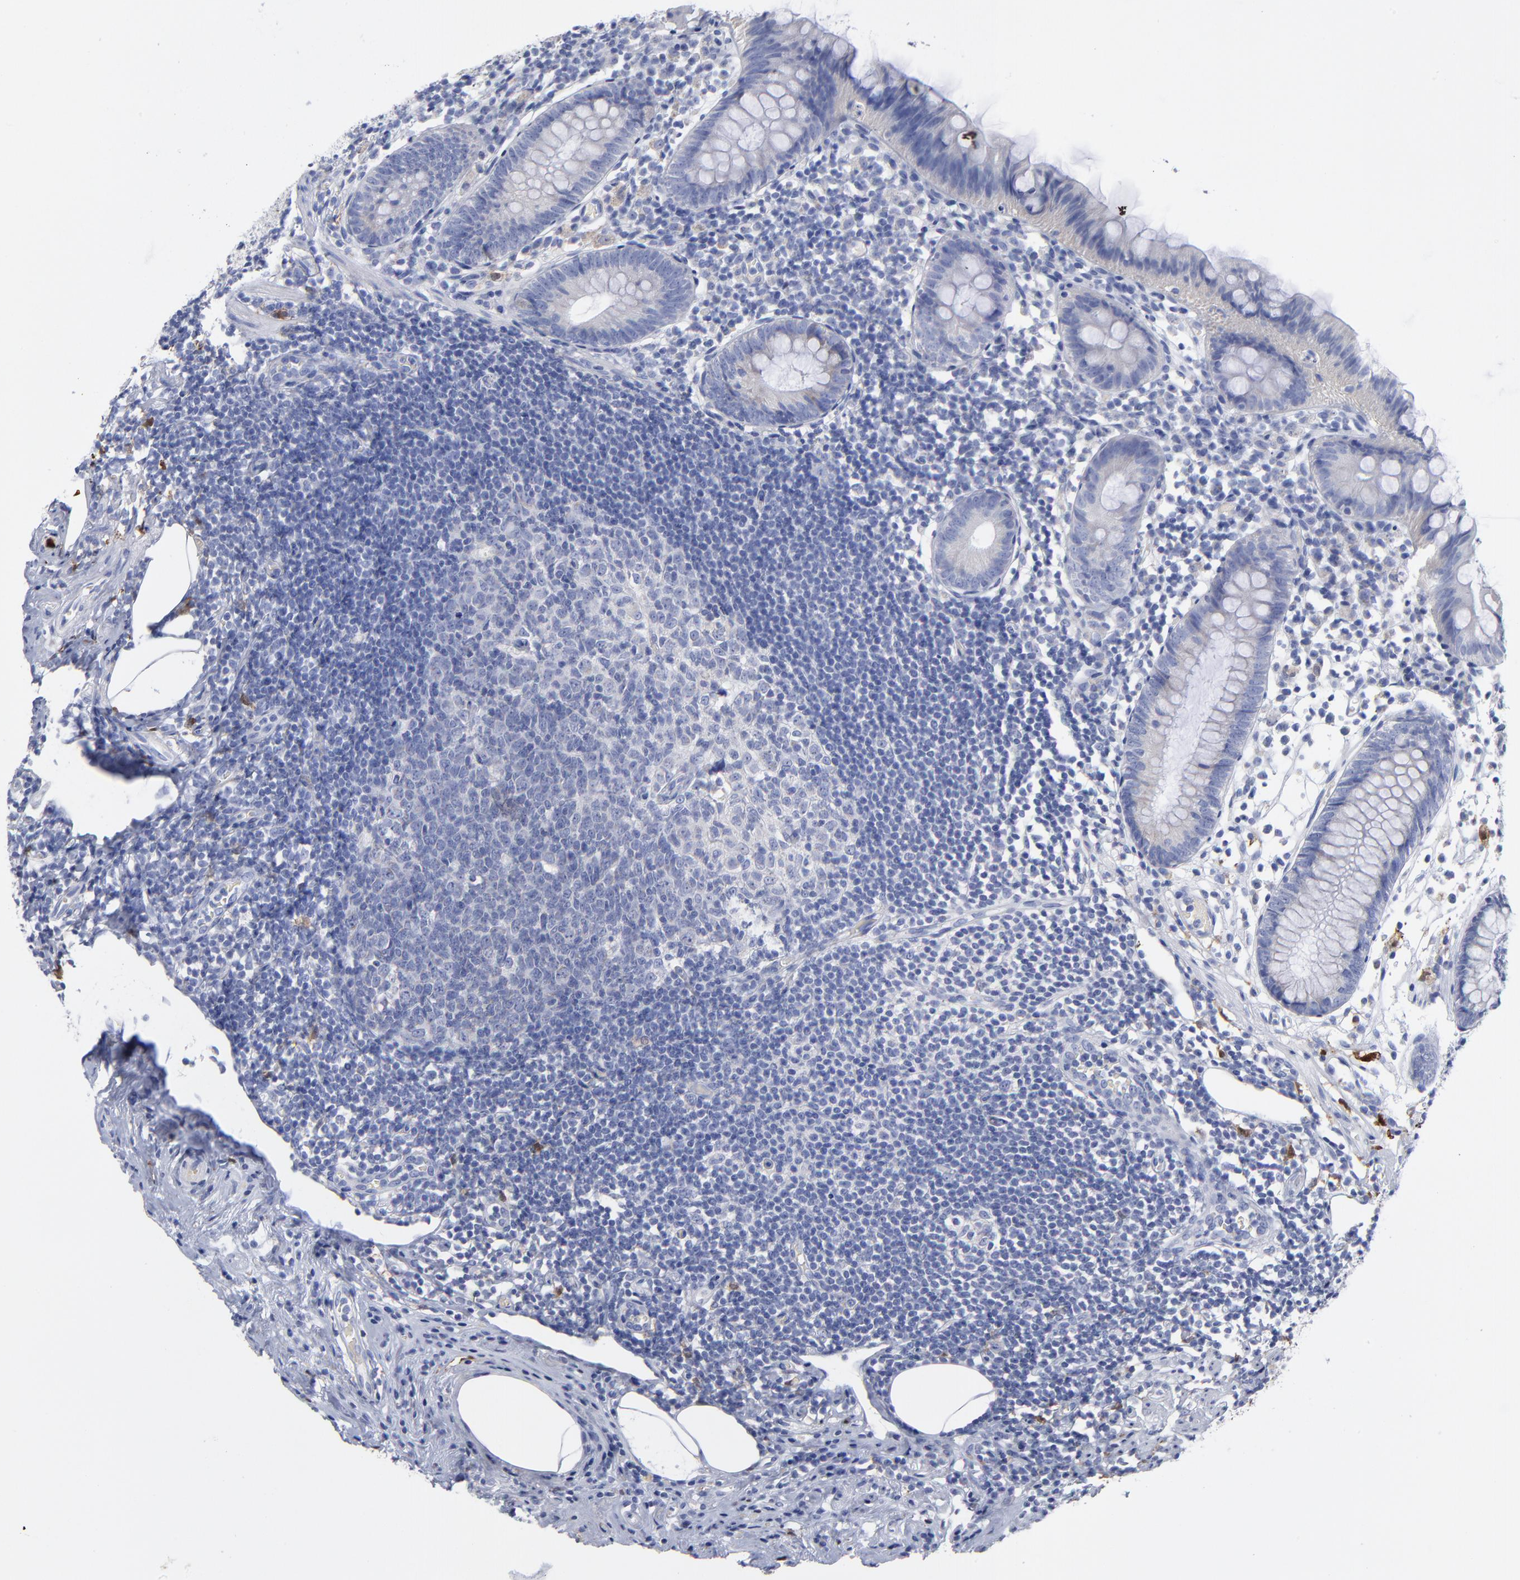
{"staining": {"intensity": "negative", "quantity": "none", "location": "none"}, "tissue": "appendix", "cell_type": "Glandular cells", "image_type": "normal", "snomed": [{"axis": "morphology", "description": "Normal tissue, NOS"}, {"axis": "topography", "description": "Appendix"}], "caption": "An IHC image of unremarkable appendix is shown. There is no staining in glandular cells of appendix. (Immunohistochemistry (ihc), brightfield microscopy, high magnification).", "gene": "PTP4A1", "patient": {"sex": "male", "age": 38}}